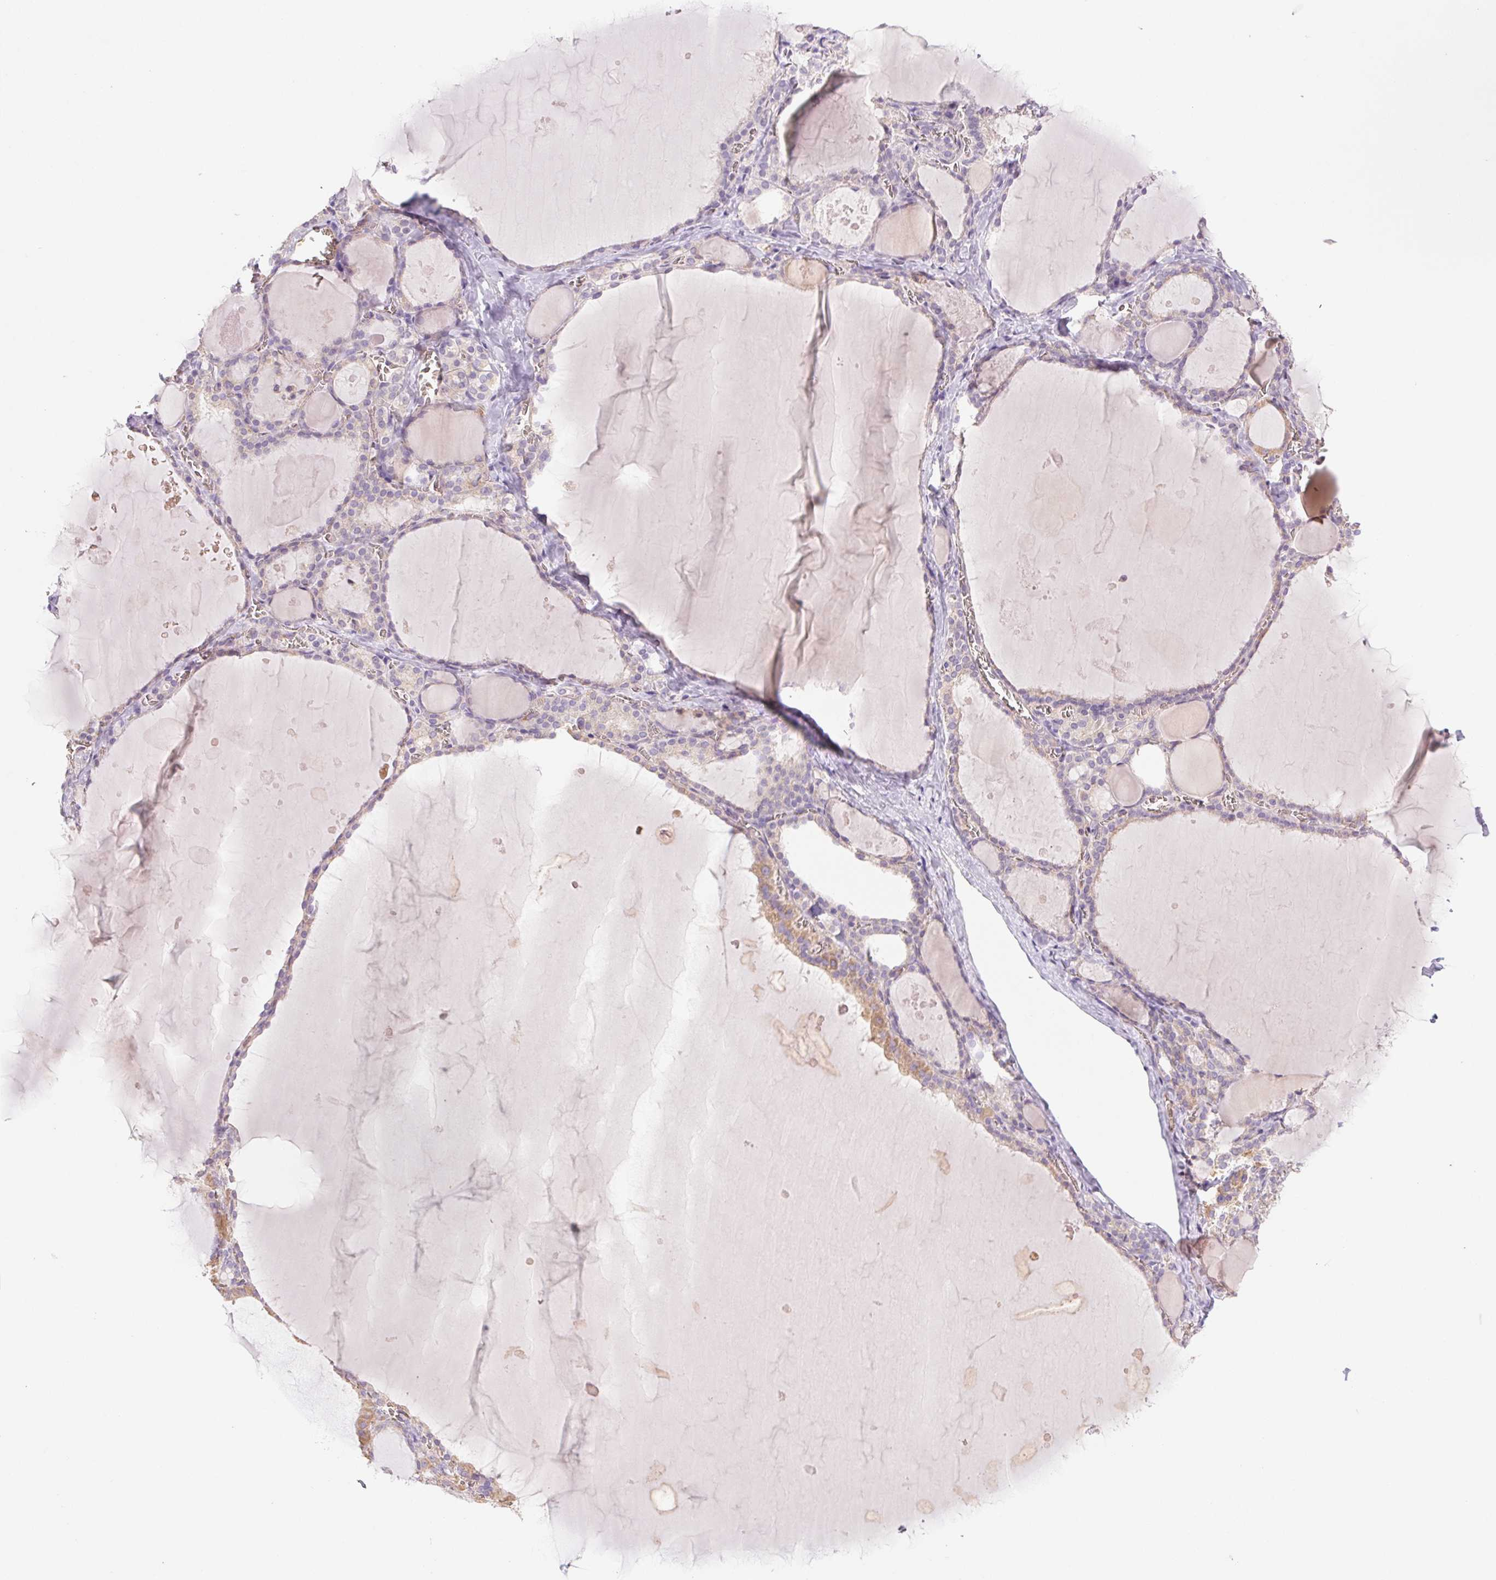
{"staining": {"intensity": "weak", "quantity": "<25%", "location": "cytoplasmic/membranous"}, "tissue": "thyroid gland", "cell_type": "Glandular cells", "image_type": "normal", "snomed": [{"axis": "morphology", "description": "Normal tissue, NOS"}, {"axis": "topography", "description": "Thyroid gland"}], "caption": "This is an IHC histopathology image of normal human thyroid gland. There is no staining in glandular cells.", "gene": "IGFL3", "patient": {"sex": "male", "age": 56}}